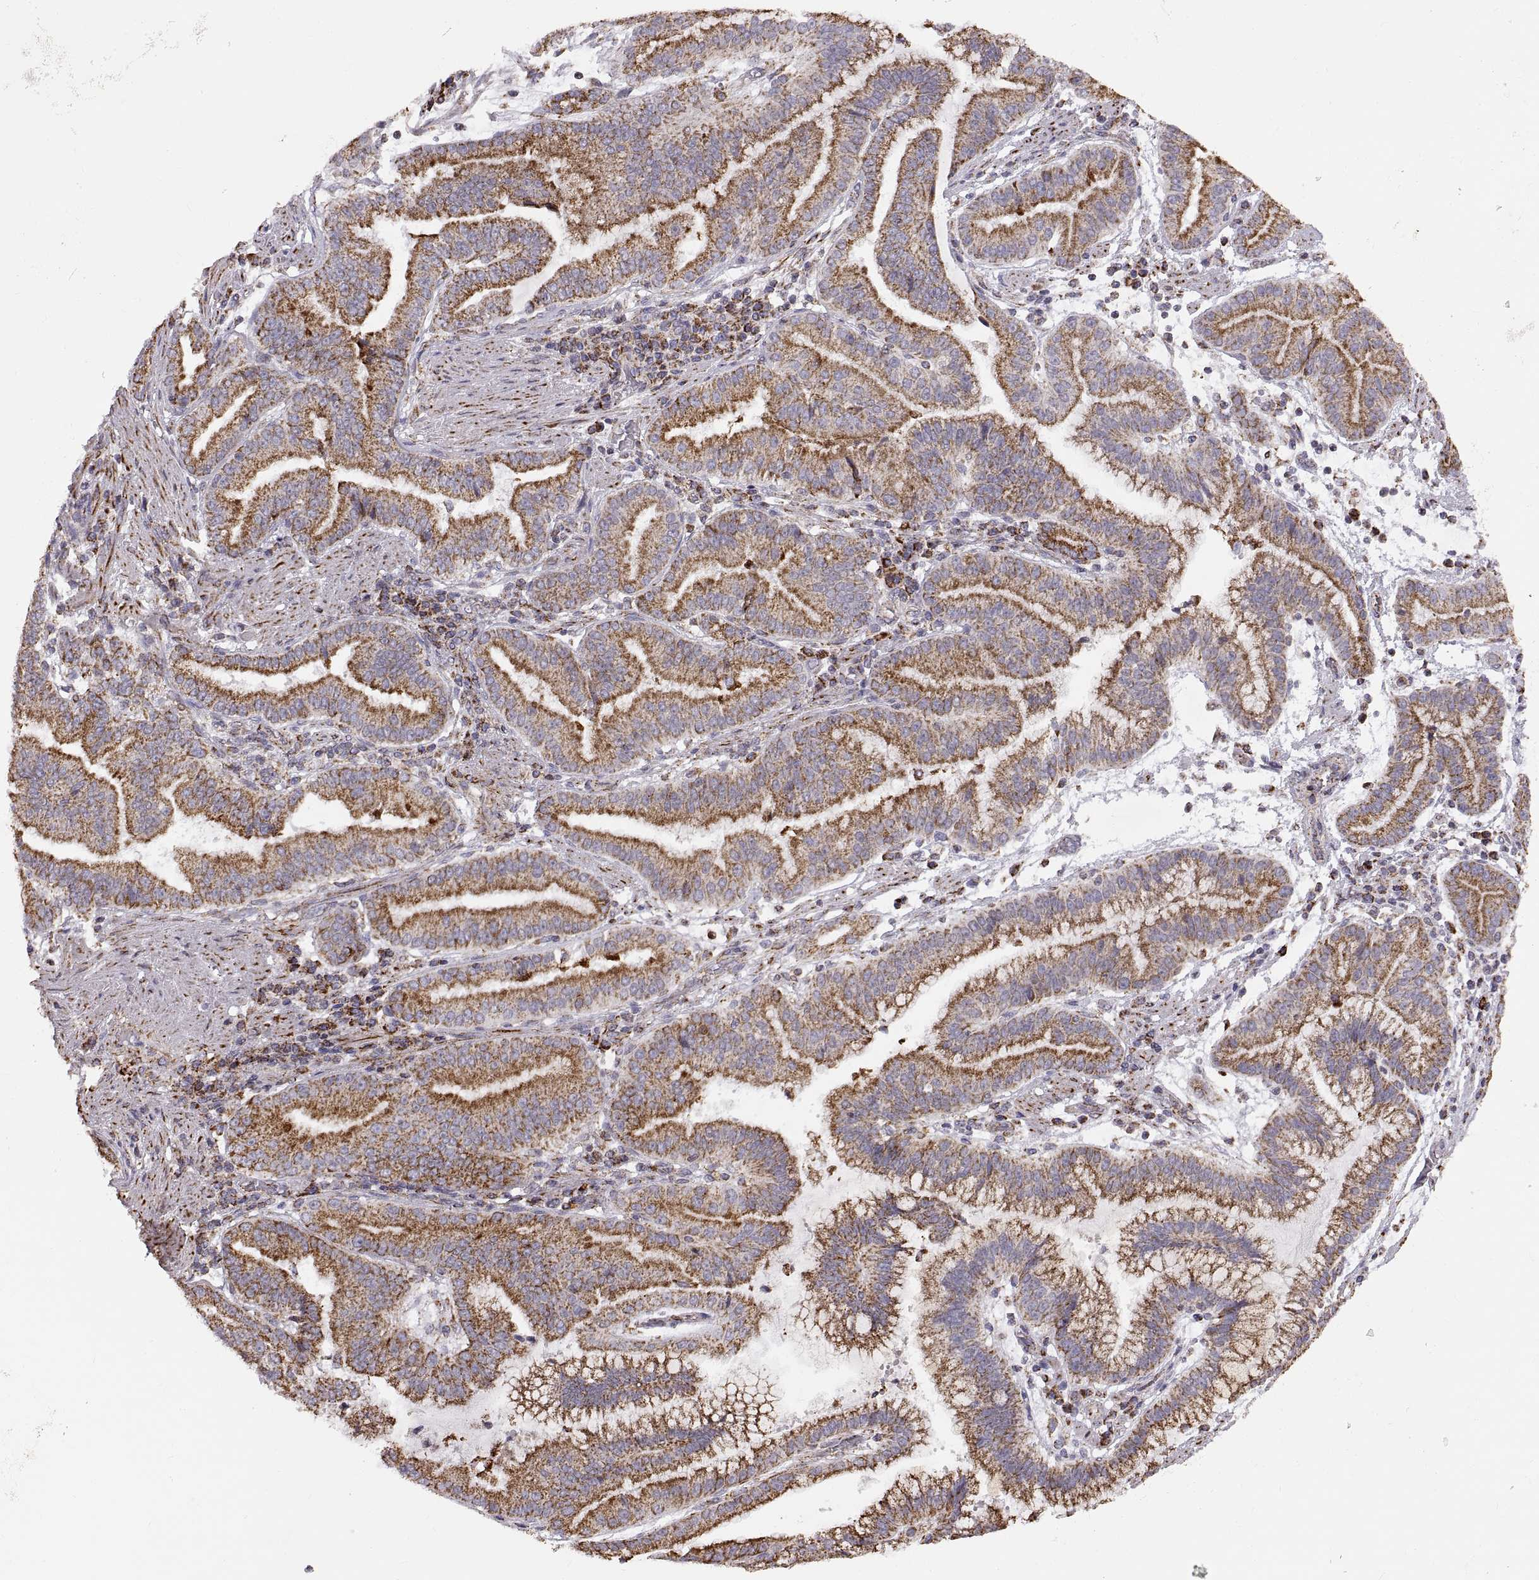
{"staining": {"intensity": "strong", "quantity": ">75%", "location": "cytoplasmic/membranous"}, "tissue": "stomach cancer", "cell_type": "Tumor cells", "image_type": "cancer", "snomed": [{"axis": "morphology", "description": "Adenocarcinoma, NOS"}, {"axis": "topography", "description": "Stomach"}], "caption": "Immunohistochemical staining of human stomach cancer (adenocarcinoma) exhibits high levels of strong cytoplasmic/membranous protein staining in about >75% of tumor cells.", "gene": "ARSD", "patient": {"sex": "male", "age": 83}}